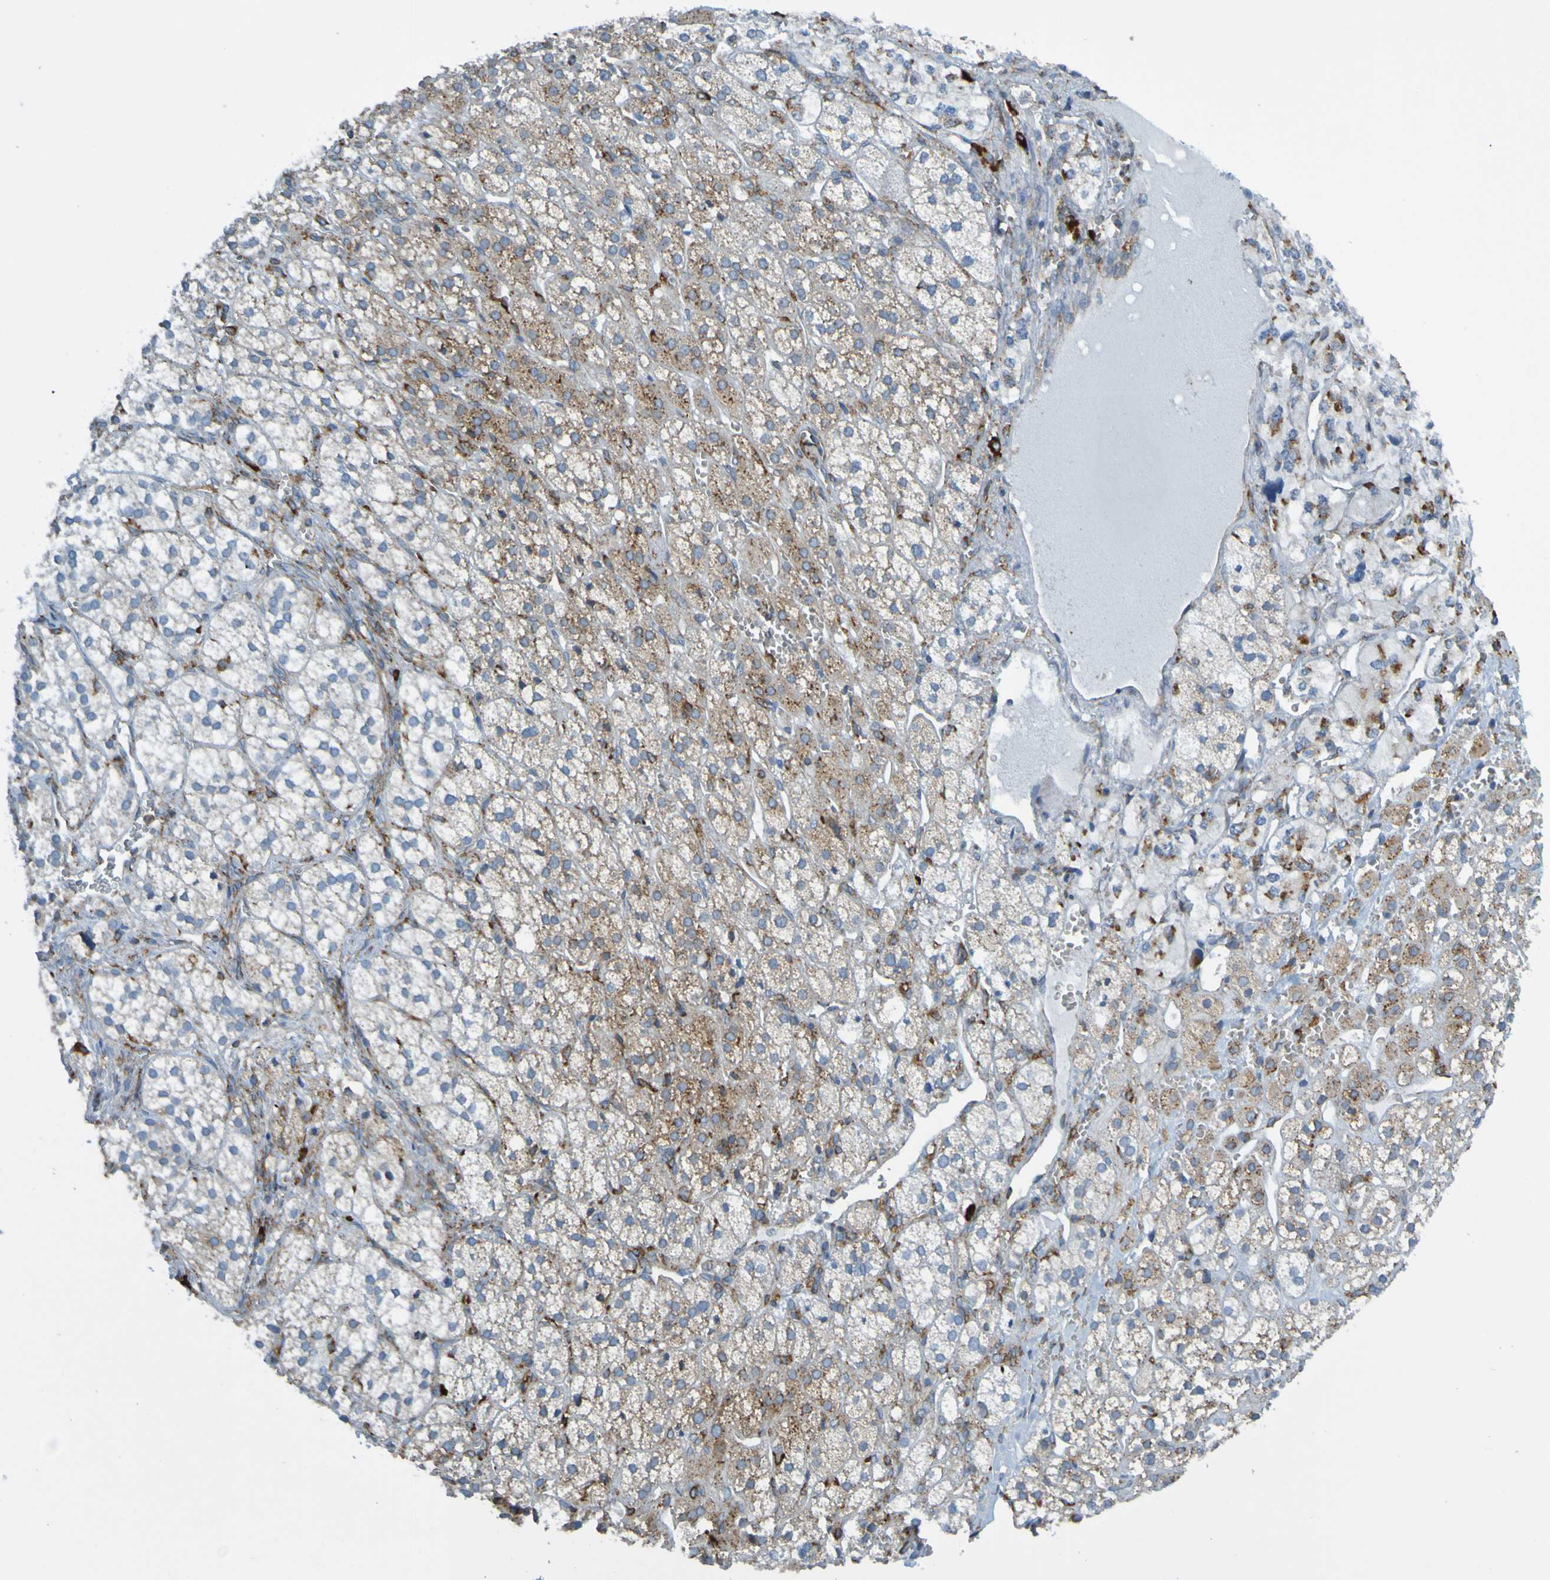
{"staining": {"intensity": "weak", "quantity": "25%-75%", "location": "cytoplasmic/membranous"}, "tissue": "adrenal gland", "cell_type": "Glandular cells", "image_type": "normal", "snomed": [{"axis": "morphology", "description": "Normal tissue, NOS"}, {"axis": "topography", "description": "Adrenal gland"}], "caption": "IHC (DAB (3,3'-diaminobenzidine)) staining of benign adrenal gland reveals weak cytoplasmic/membranous protein staining in approximately 25%-75% of glandular cells.", "gene": "SSR1", "patient": {"sex": "male", "age": 56}}